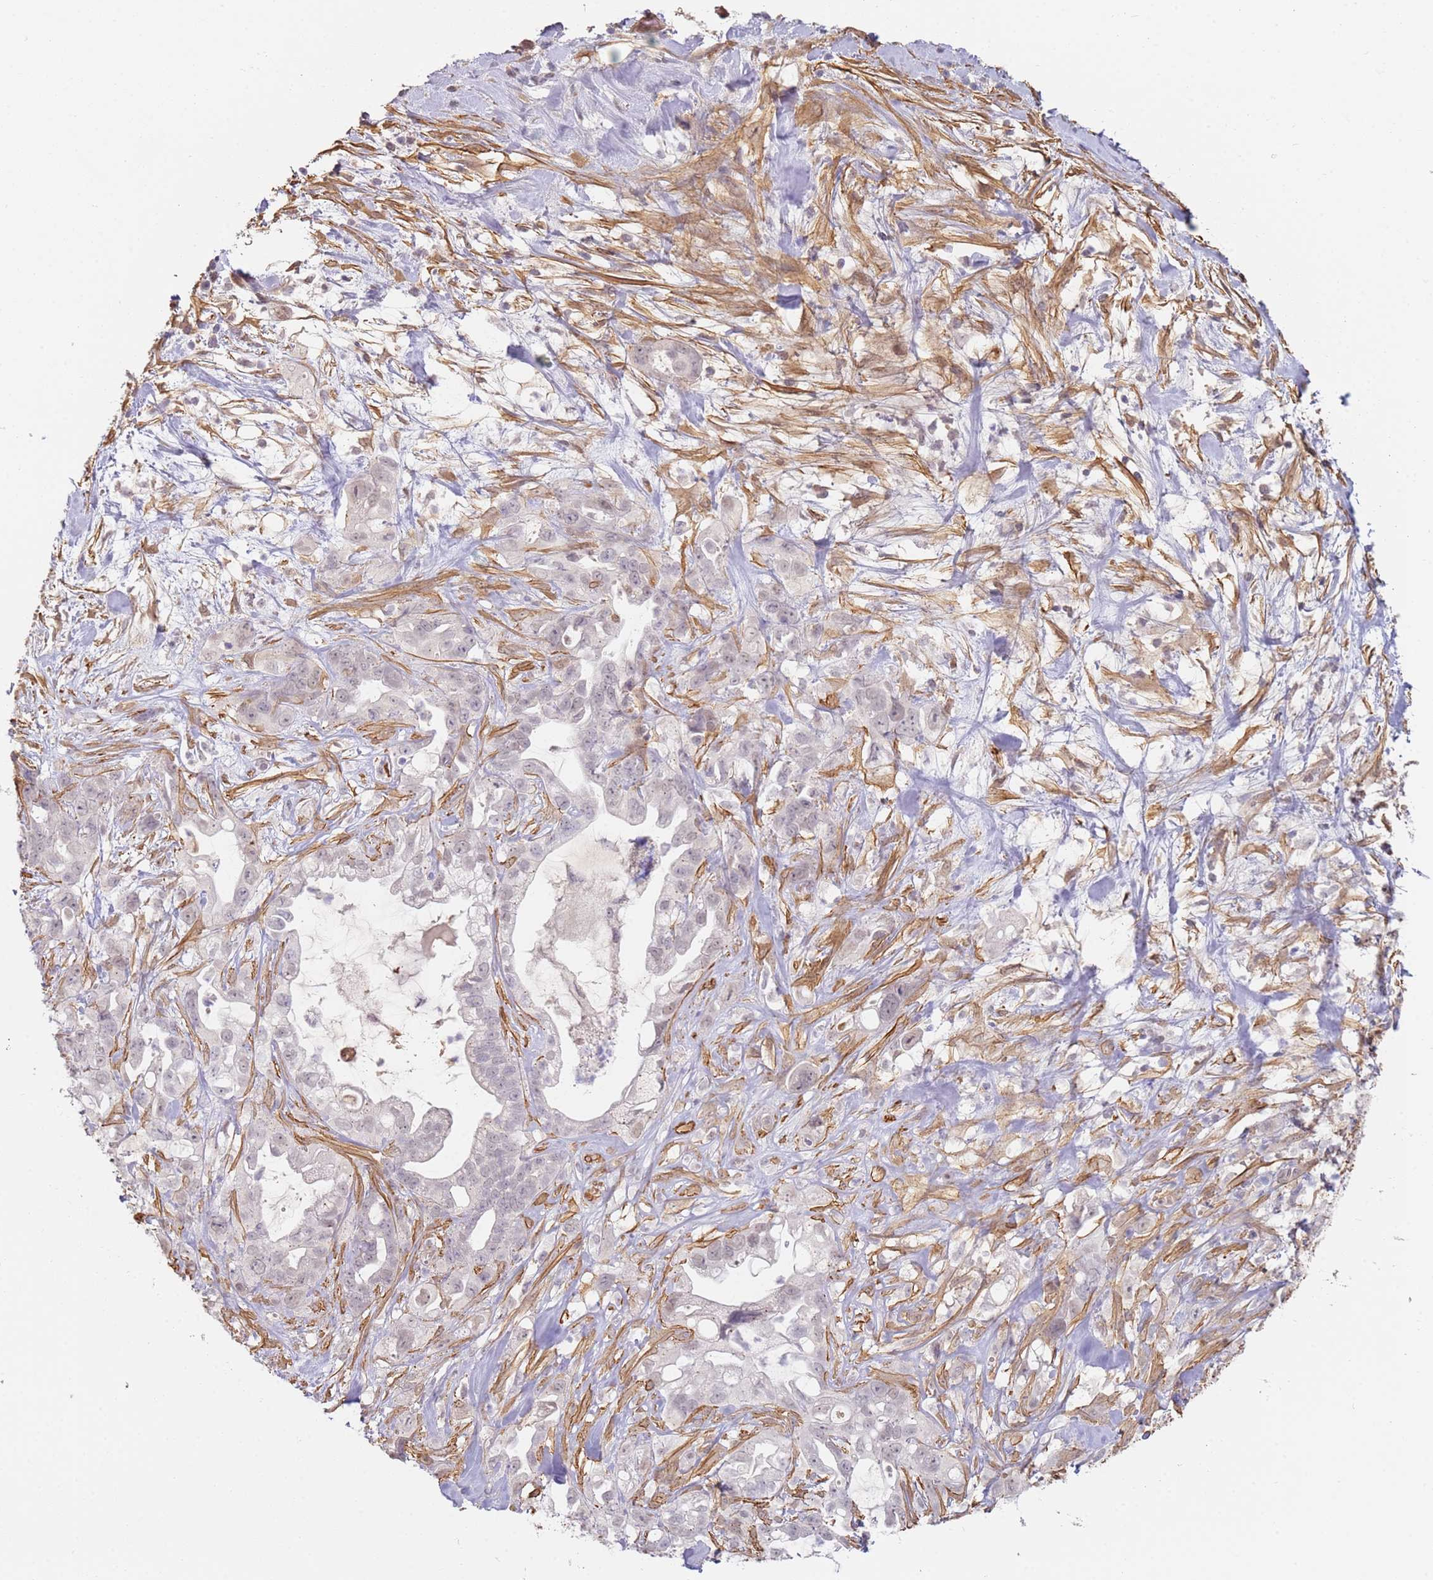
{"staining": {"intensity": "negative", "quantity": "none", "location": "none"}, "tissue": "pancreatic cancer", "cell_type": "Tumor cells", "image_type": "cancer", "snomed": [{"axis": "morphology", "description": "Adenocarcinoma, NOS"}, {"axis": "topography", "description": "Pancreas"}], "caption": "Pancreatic adenocarcinoma was stained to show a protein in brown. There is no significant positivity in tumor cells.", "gene": "WDR93", "patient": {"sex": "female", "age": 61}}